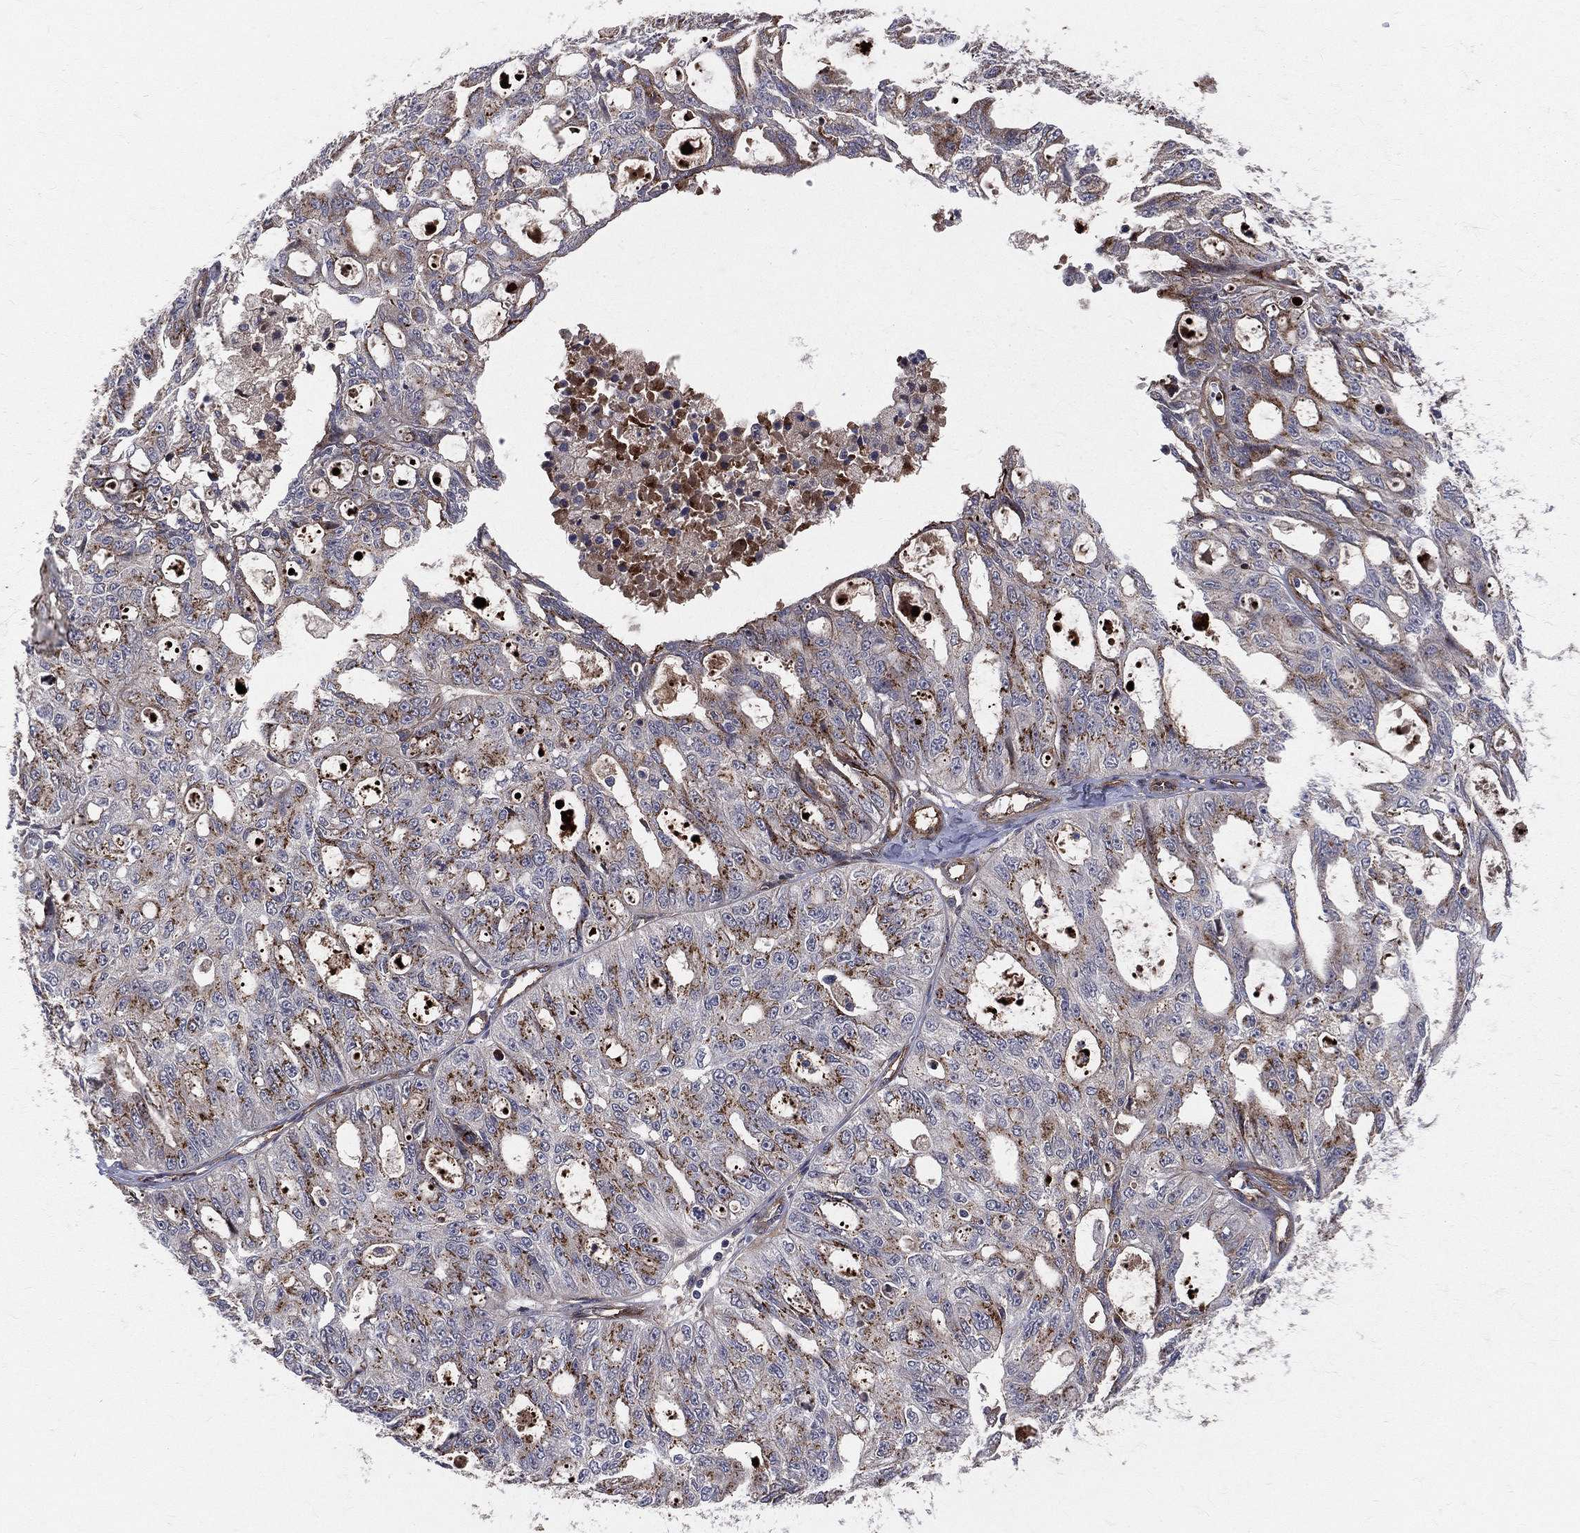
{"staining": {"intensity": "moderate", "quantity": ">75%", "location": "cytoplasmic/membranous"}, "tissue": "ovarian cancer", "cell_type": "Tumor cells", "image_type": "cancer", "snomed": [{"axis": "morphology", "description": "Carcinoma, endometroid"}, {"axis": "topography", "description": "Ovary"}], "caption": "Immunohistochemical staining of human ovarian endometroid carcinoma shows medium levels of moderate cytoplasmic/membranous staining in approximately >75% of tumor cells.", "gene": "ENTPD1", "patient": {"sex": "female", "age": 65}}